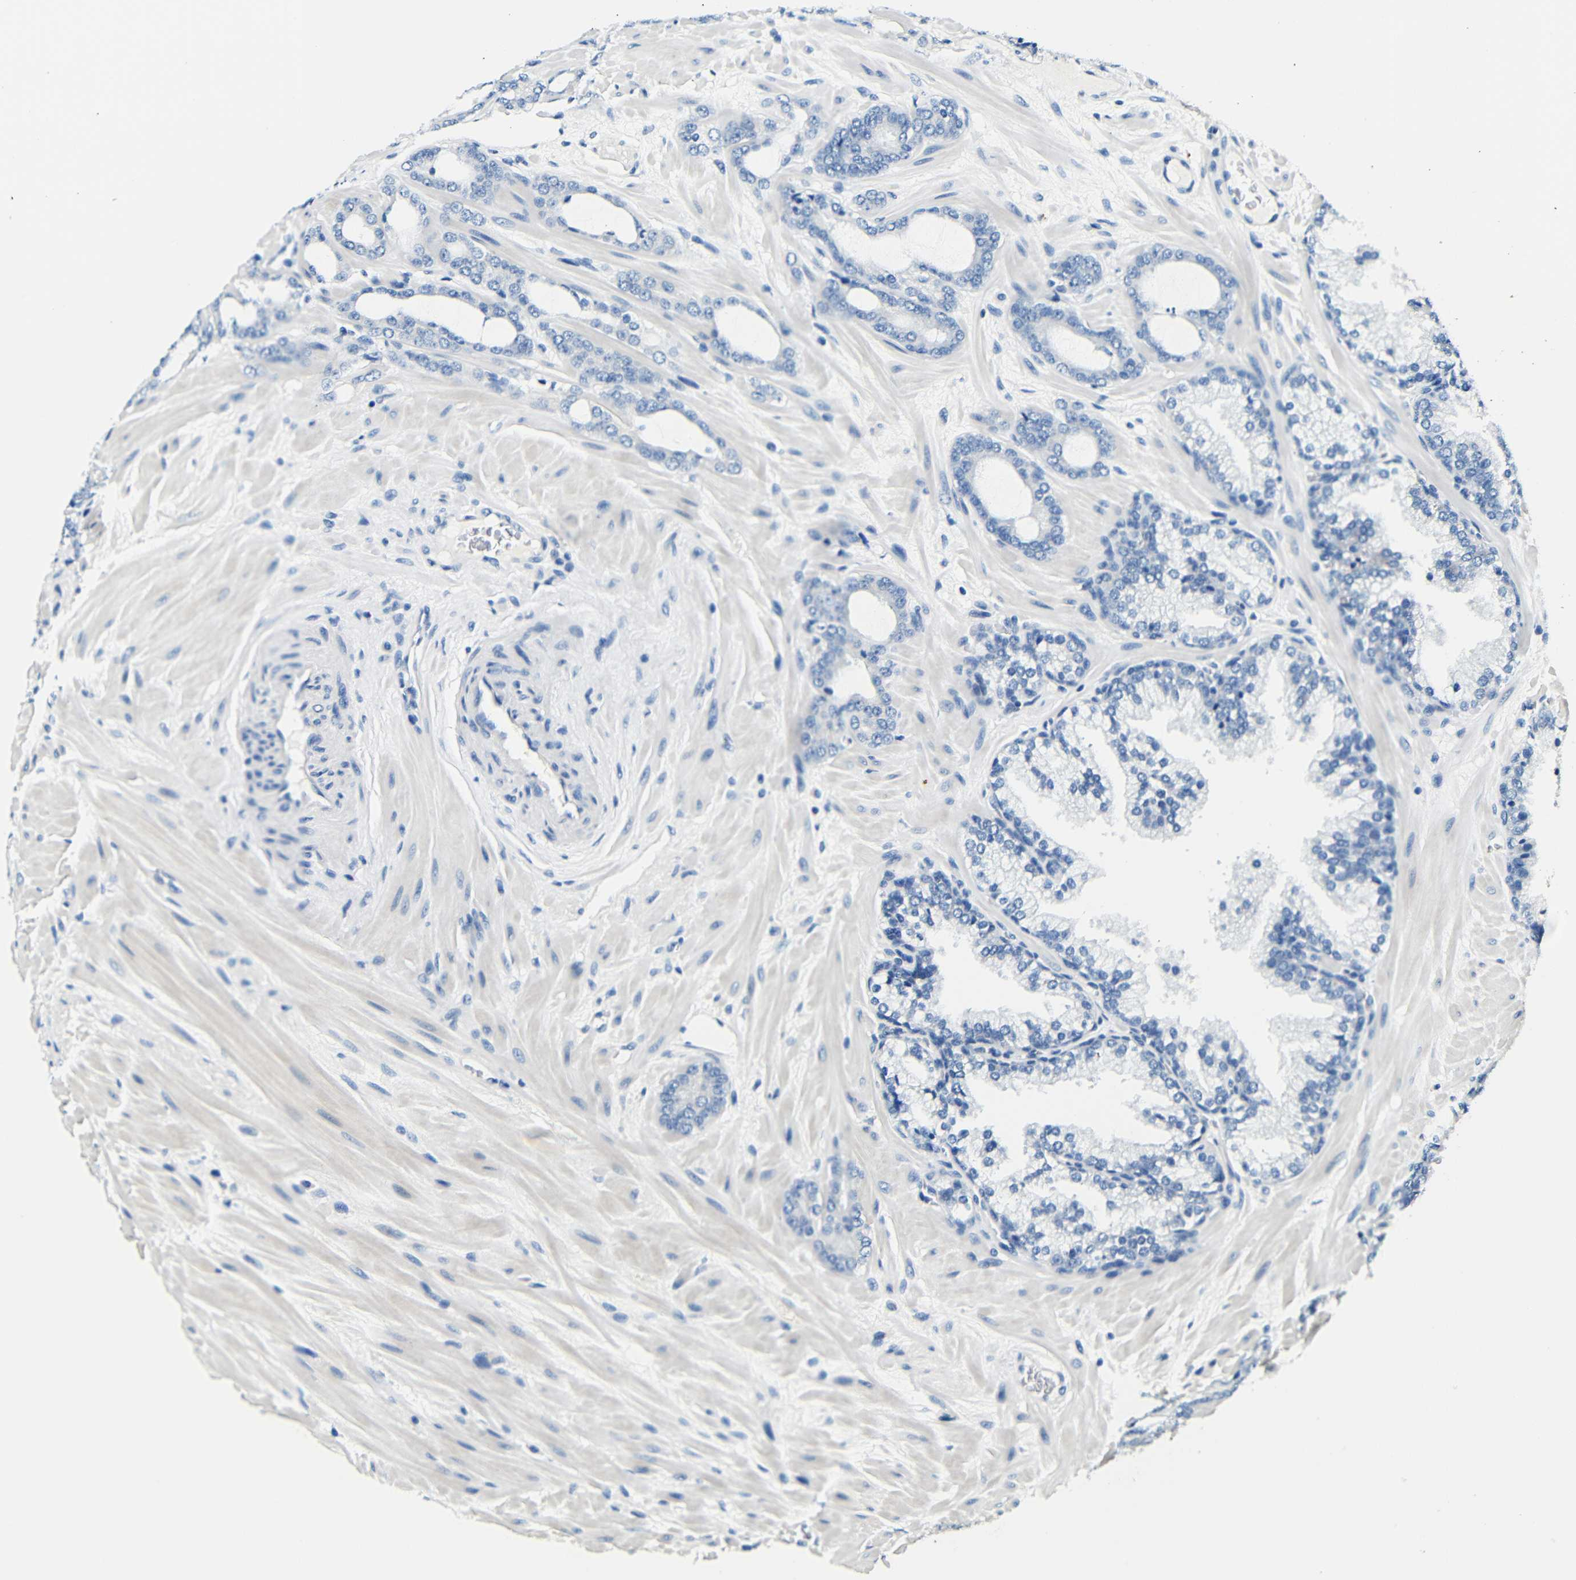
{"staining": {"intensity": "negative", "quantity": "none", "location": "none"}, "tissue": "prostate cancer", "cell_type": "Tumor cells", "image_type": "cancer", "snomed": [{"axis": "morphology", "description": "Adenocarcinoma, Low grade"}, {"axis": "topography", "description": "Prostate"}], "caption": "Prostate cancer stained for a protein using immunohistochemistry shows no expression tumor cells.", "gene": "FMO5", "patient": {"sex": "male", "age": 63}}